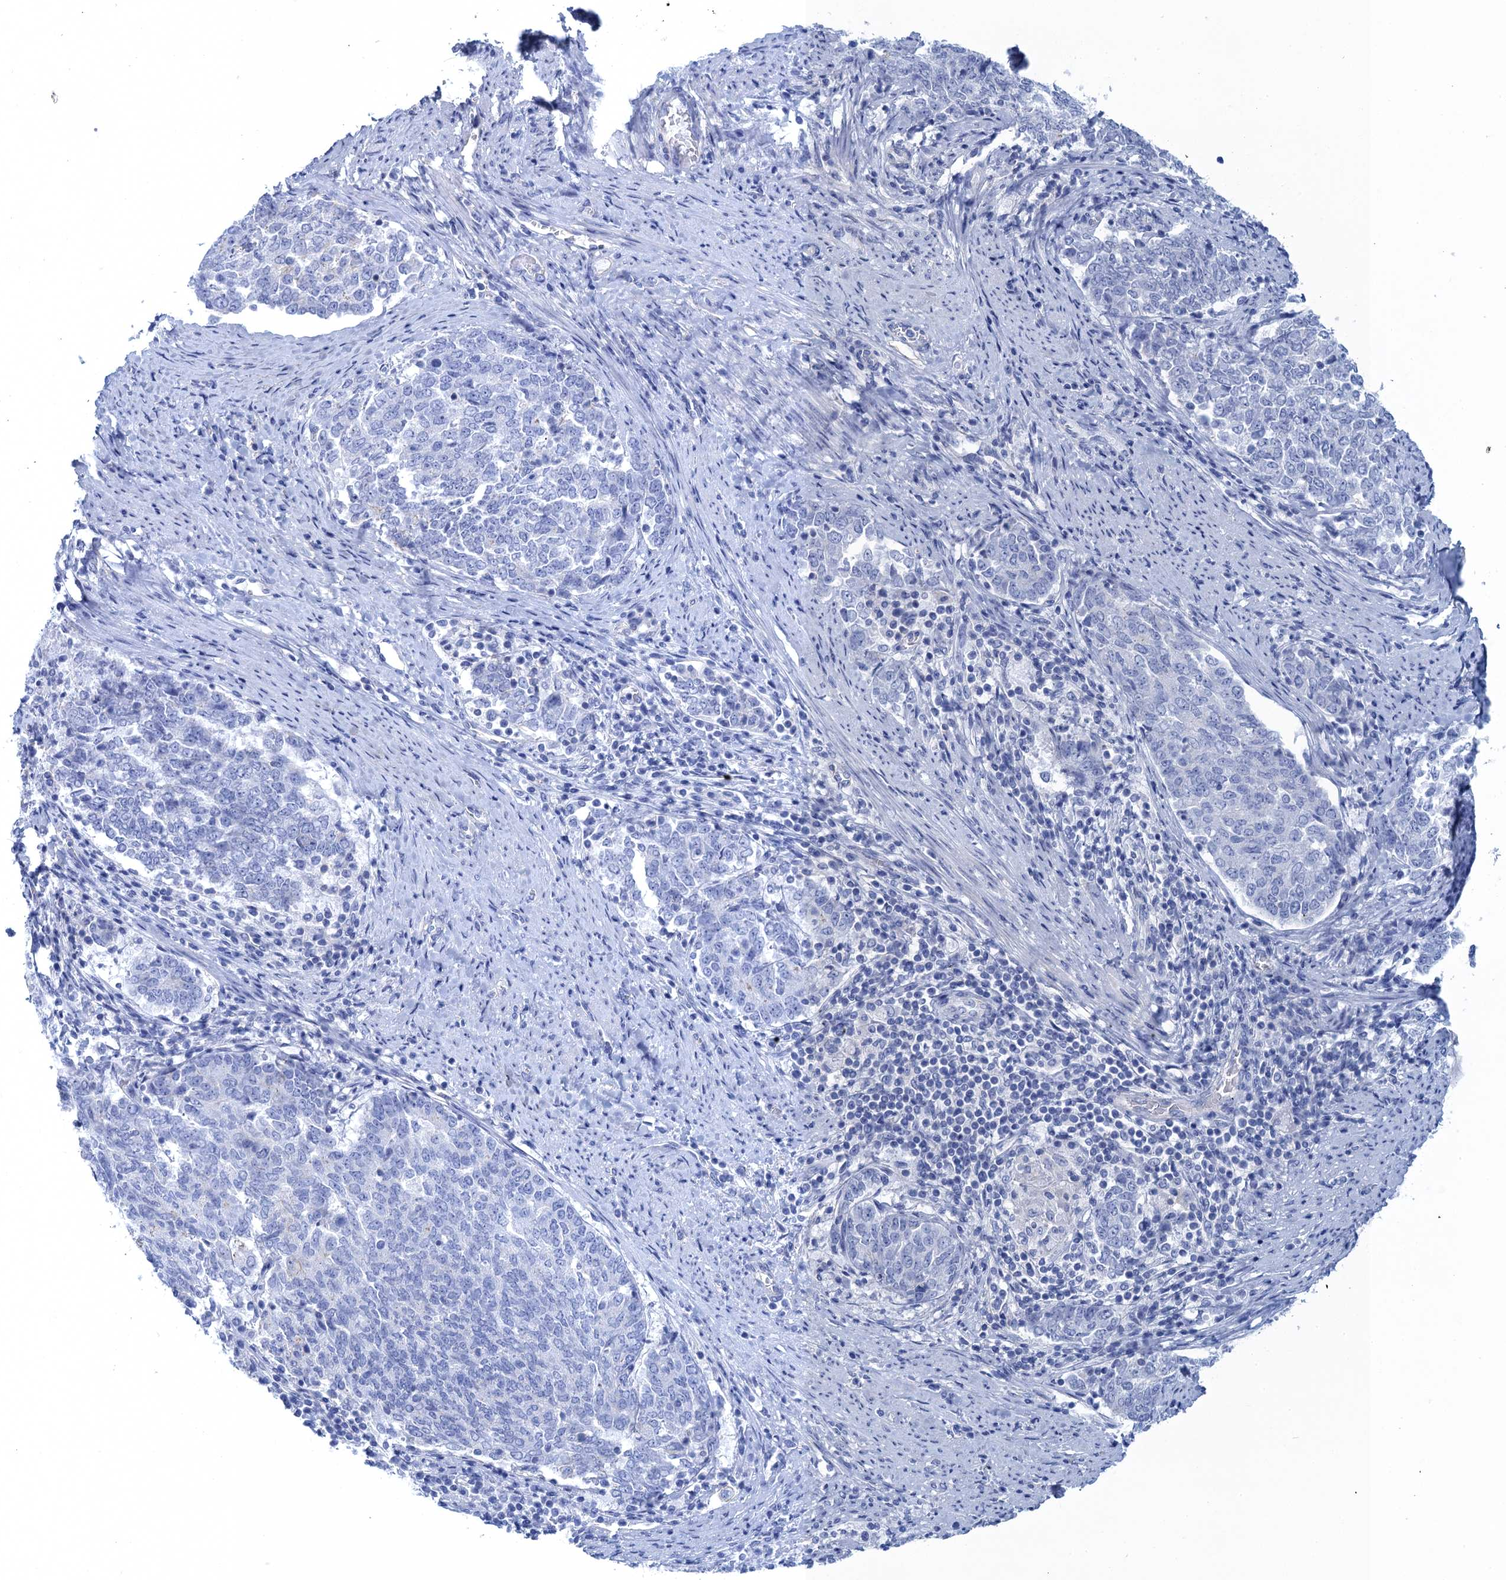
{"staining": {"intensity": "negative", "quantity": "none", "location": "none"}, "tissue": "endometrial cancer", "cell_type": "Tumor cells", "image_type": "cancer", "snomed": [{"axis": "morphology", "description": "Adenocarcinoma, NOS"}, {"axis": "topography", "description": "Endometrium"}], "caption": "High power microscopy micrograph of an immunohistochemistry photomicrograph of endometrial adenocarcinoma, revealing no significant staining in tumor cells.", "gene": "CALML5", "patient": {"sex": "female", "age": 80}}